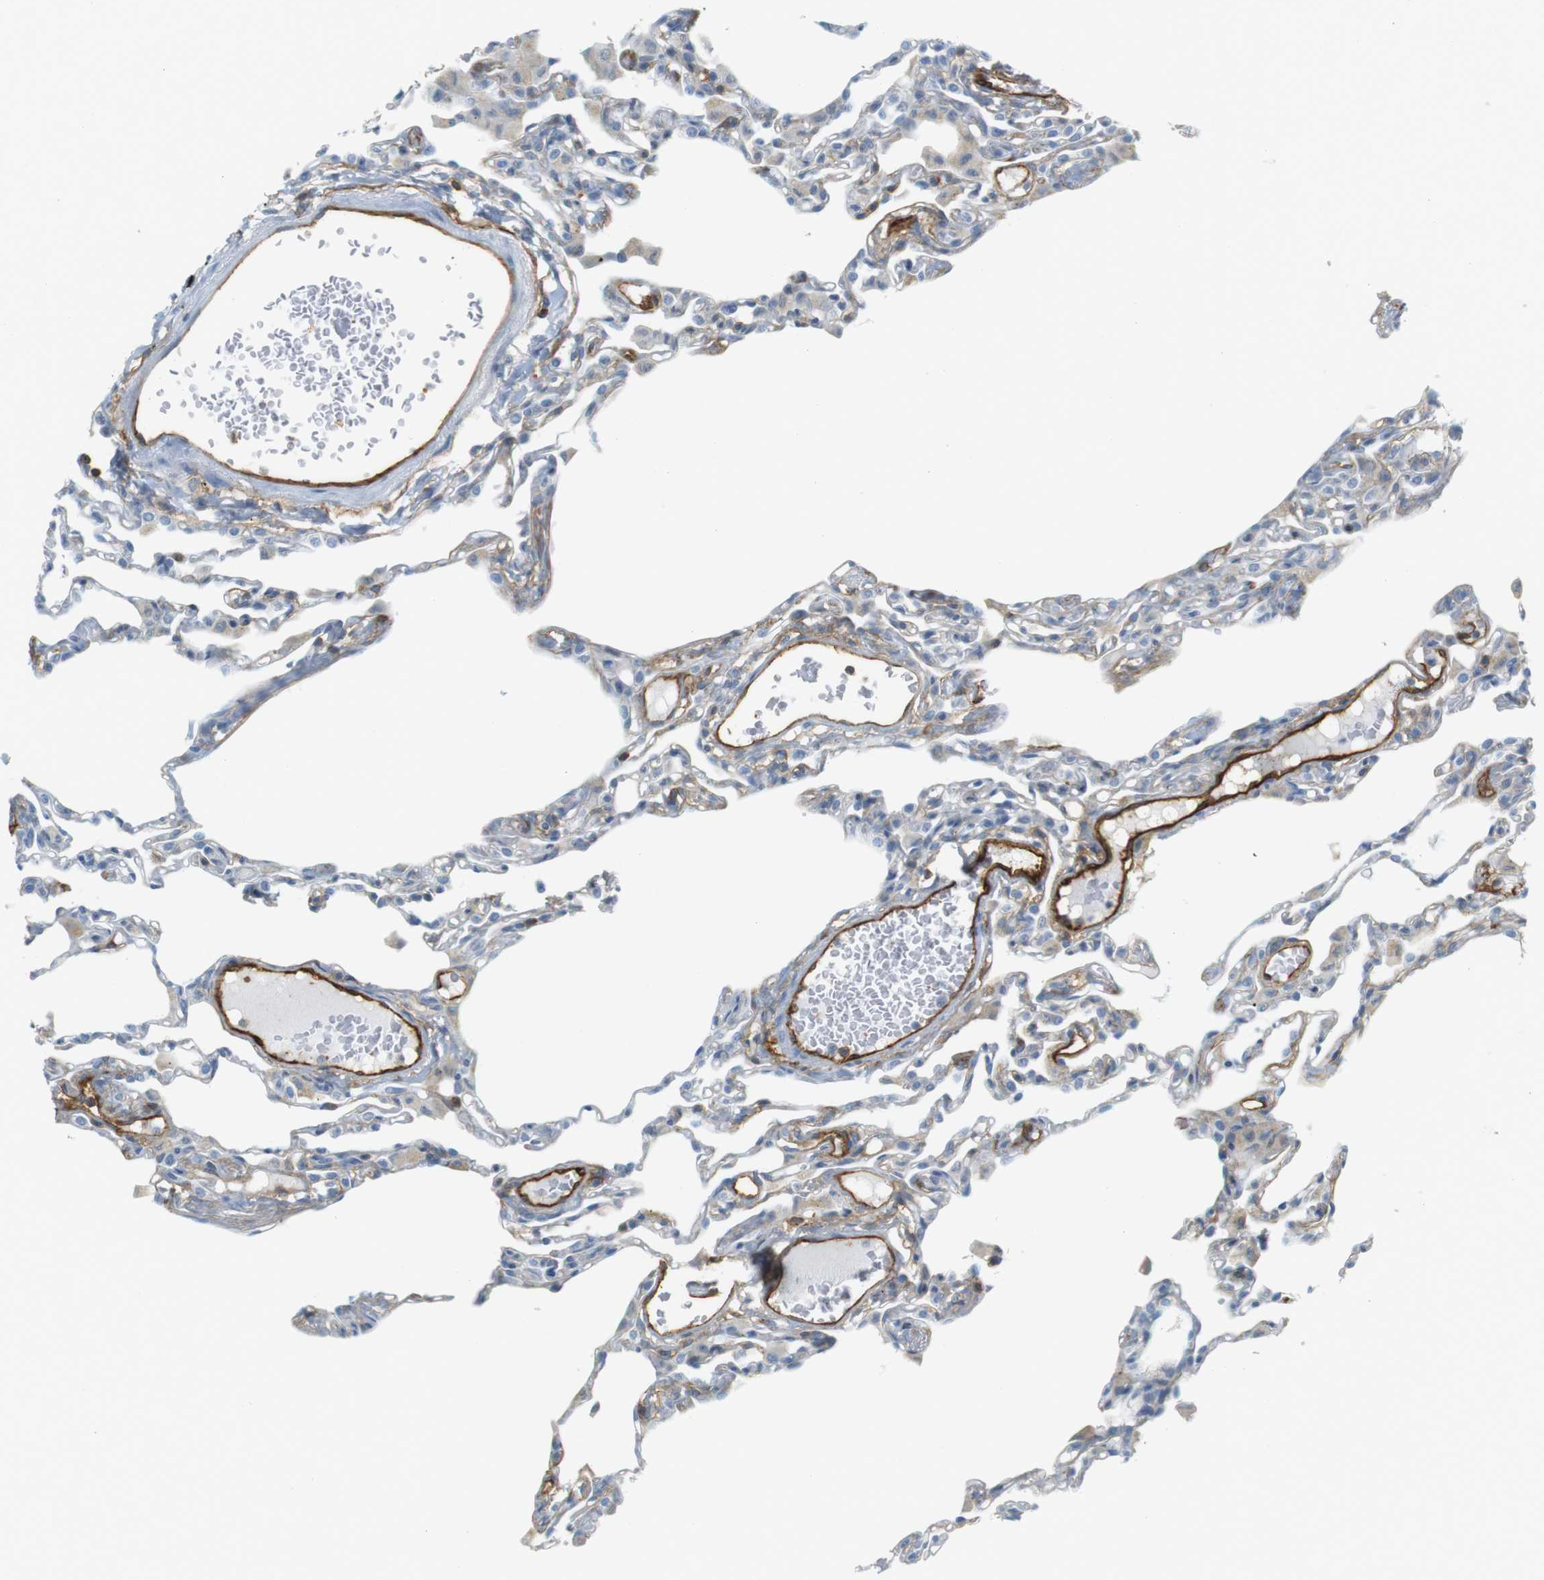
{"staining": {"intensity": "negative", "quantity": "none", "location": "none"}, "tissue": "lung", "cell_type": "Alveolar cells", "image_type": "normal", "snomed": [{"axis": "morphology", "description": "Normal tissue, NOS"}, {"axis": "topography", "description": "Lung"}], "caption": "Immunohistochemistry (IHC) of normal lung shows no staining in alveolar cells. (Immunohistochemistry (IHC), brightfield microscopy, high magnification).", "gene": "F2R", "patient": {"sex": "female", "age": 49}}